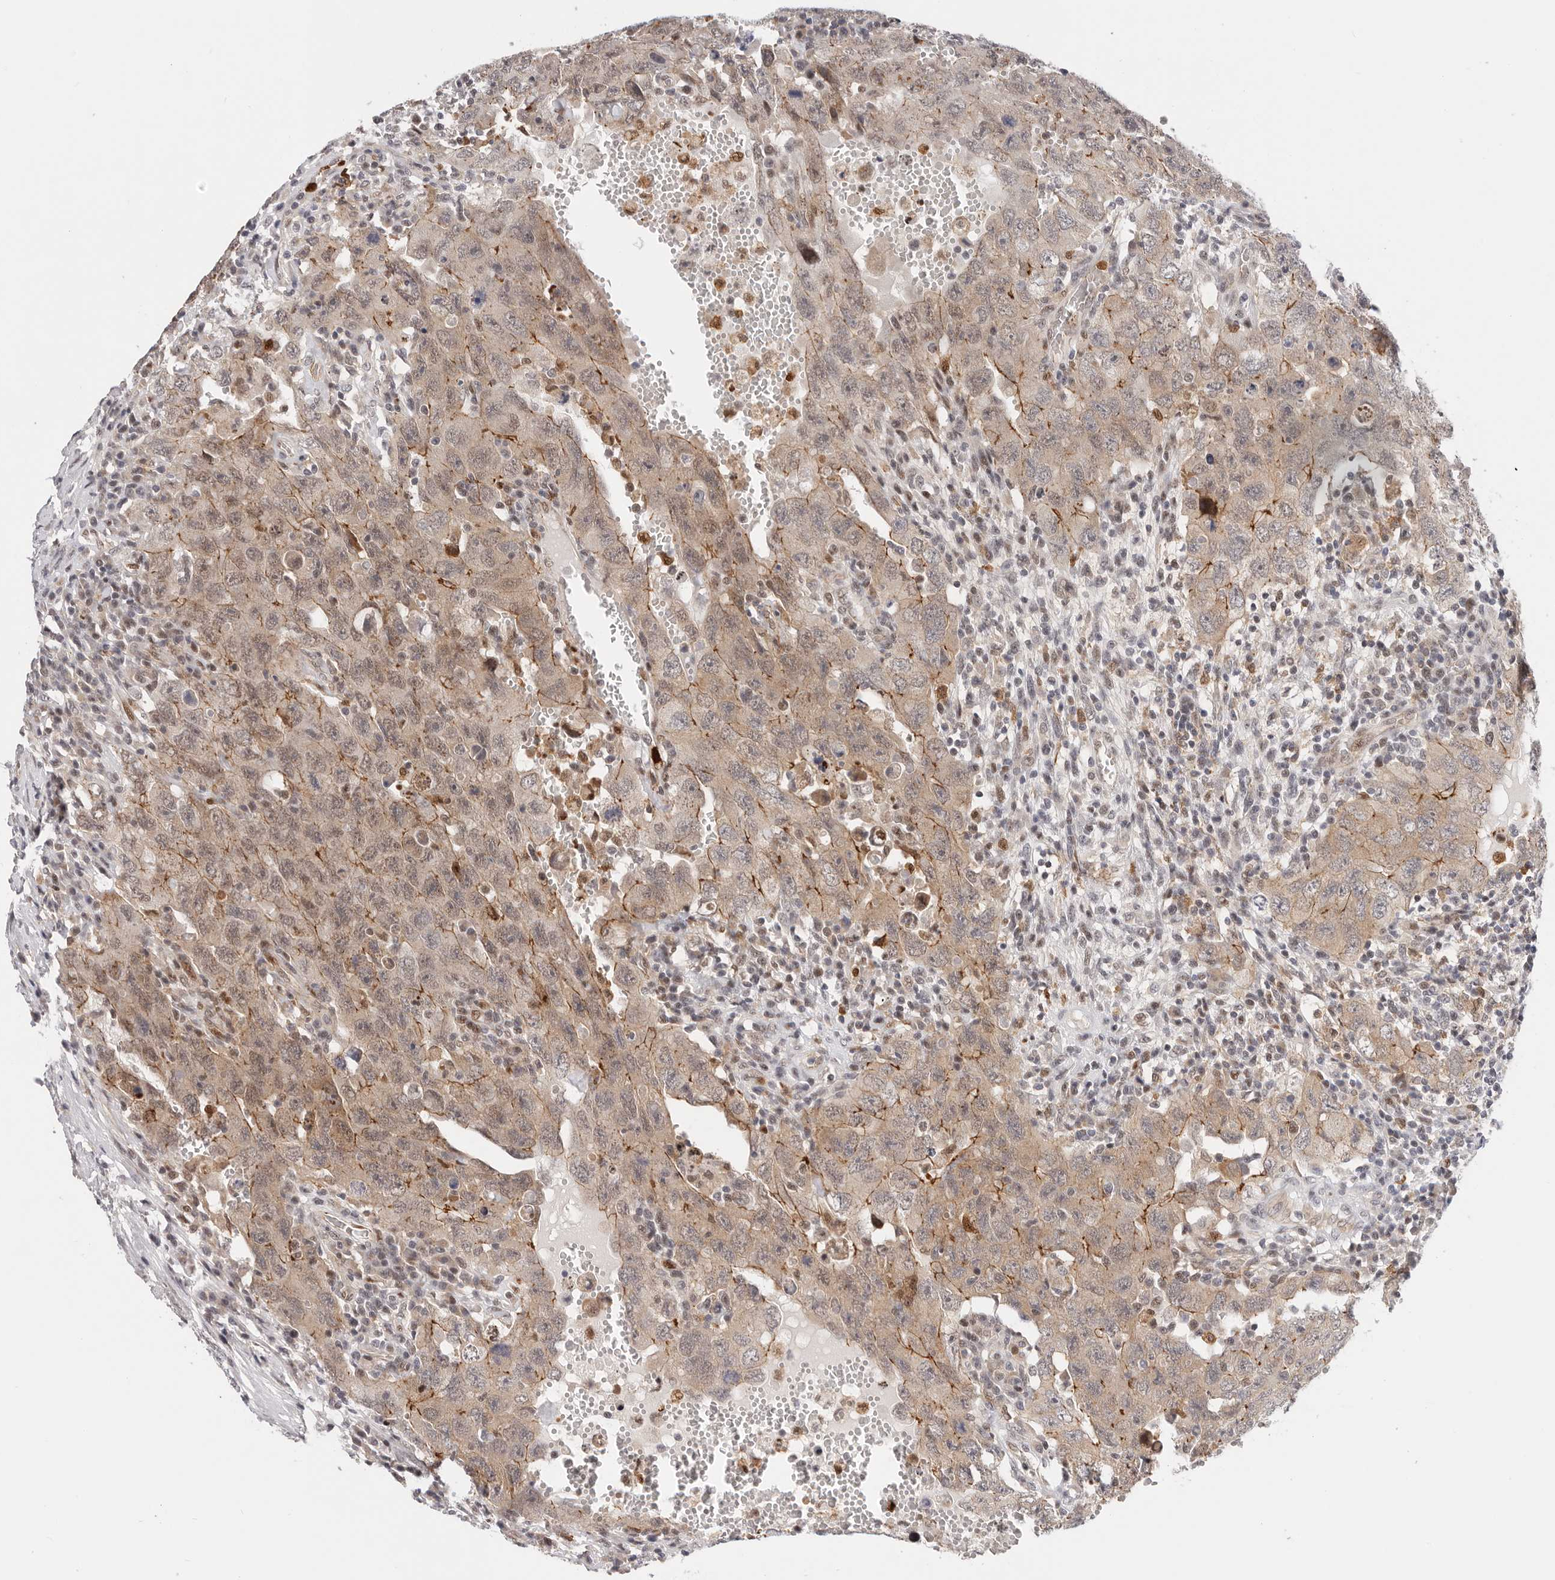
{"staining": {"intensity": "moderate", "quantity": ">75%", "location": "cytoplasmic/membranous,nuclear"}, "tissue": "testis cancer", "cell_type": "Tumor cells", "image_type": "cancer", "snomed": [{"axis": "morphology", "description": "Carcinoma, Embryonal, NOS"}, {"axis": "topography", "description": "Testis"}], "caption": "Embryonal carcinoma (testis) stained with a brown dye exhibits moderate cytoplasmic/membranous and nuclear positive expression in about >75% of tumor cells.", "gene": "AFDN", "patient": {"sex": "male", "age": 26}}